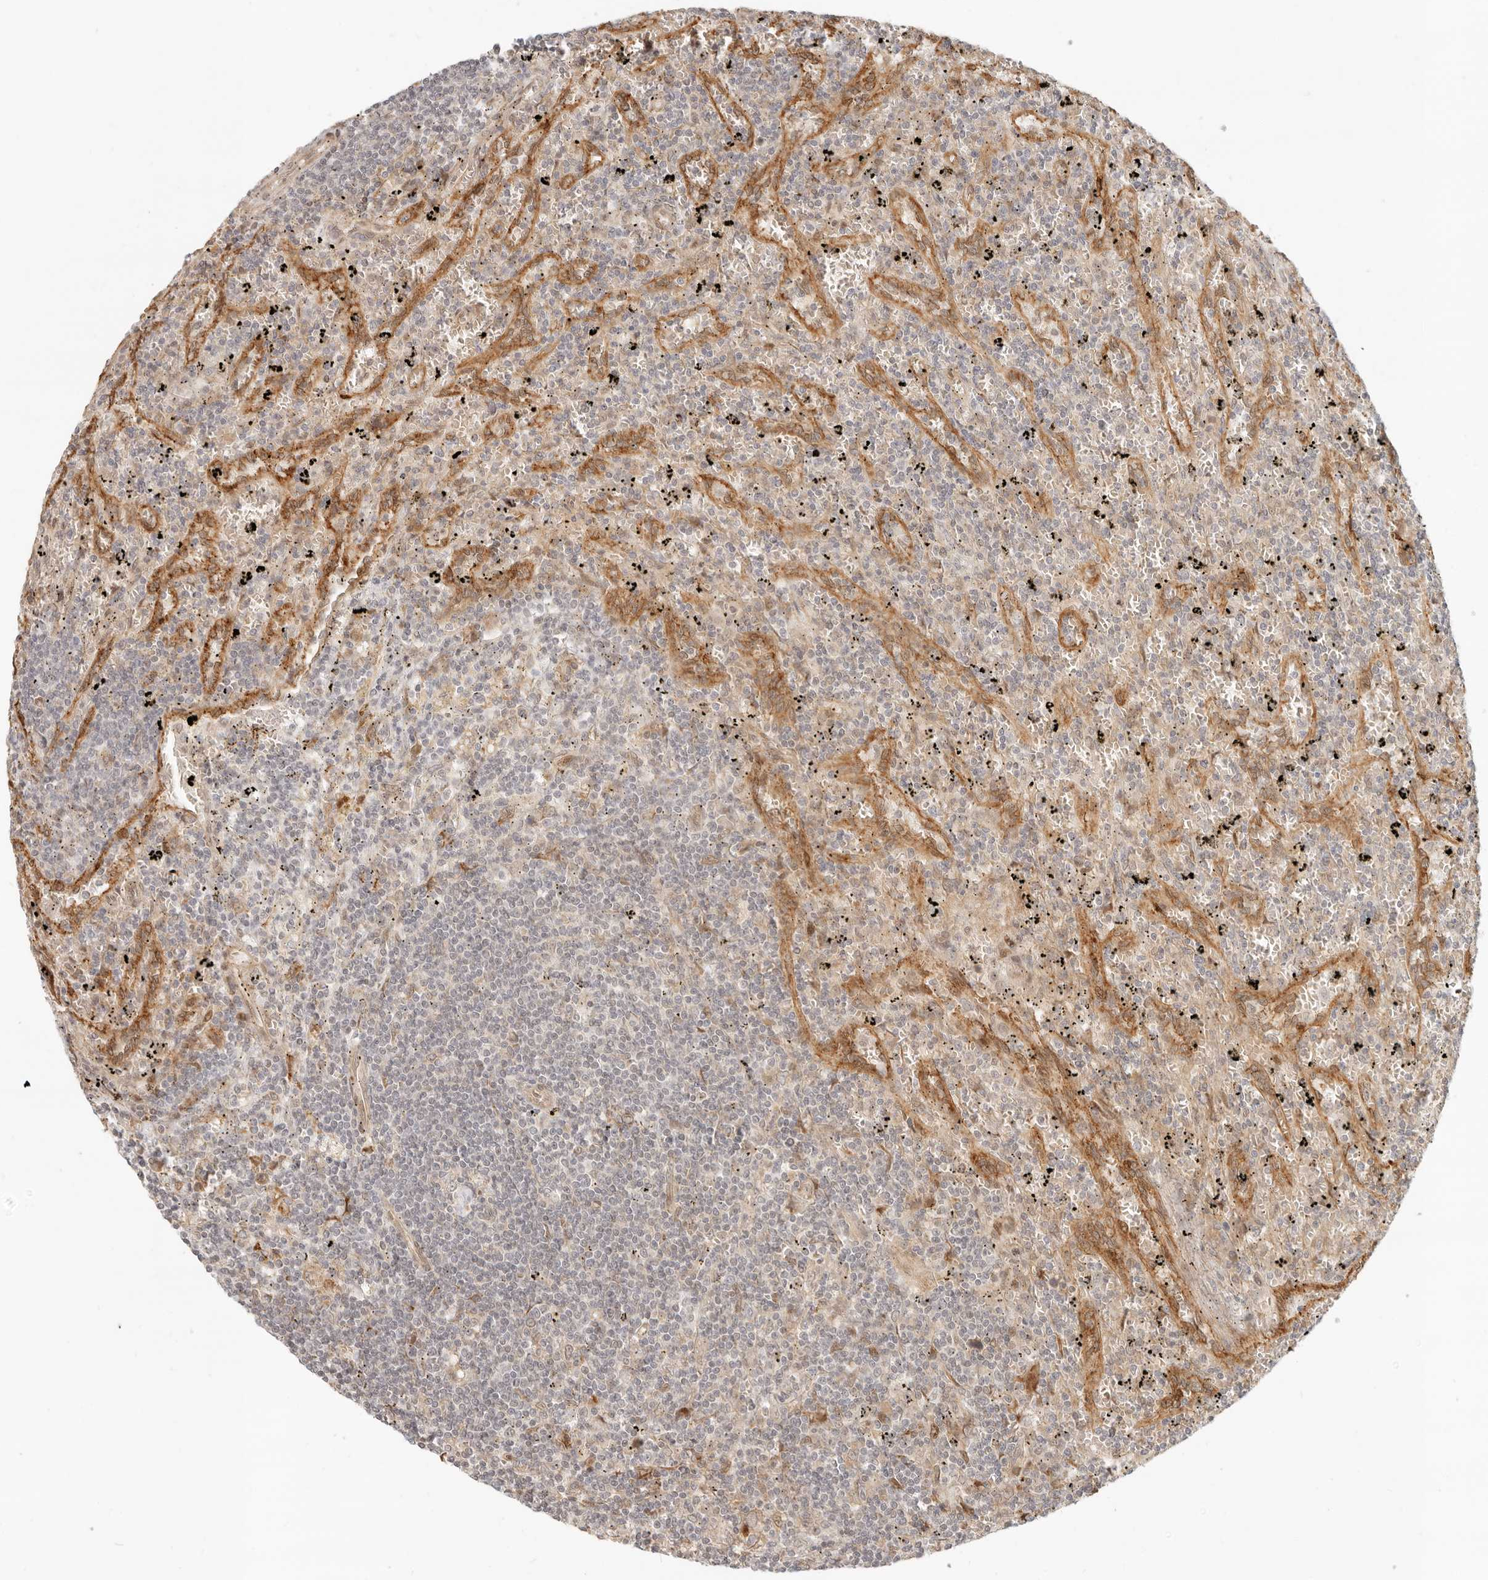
{"staining": {"intensity": "negative", "quantity": "none", "location": "none"}, "tissue": "lymphoma", "cell_type": "Tumor cells", "image_type": "cancer", "snomed": [{"axis": "morphology", "description": "Malignant lymphoma, non-Hodgkin's type, Low grade"}, {"axis": "topography", "description": "Spleen"}], "caption": "Immunohistochemistry (IHC) of low-grade malignant lymphoma, non-Hodgkin's type exhibits no staining in tumor cells.", "gene": "TUFT1", "patient": {"sex": "male", "age": 76}}